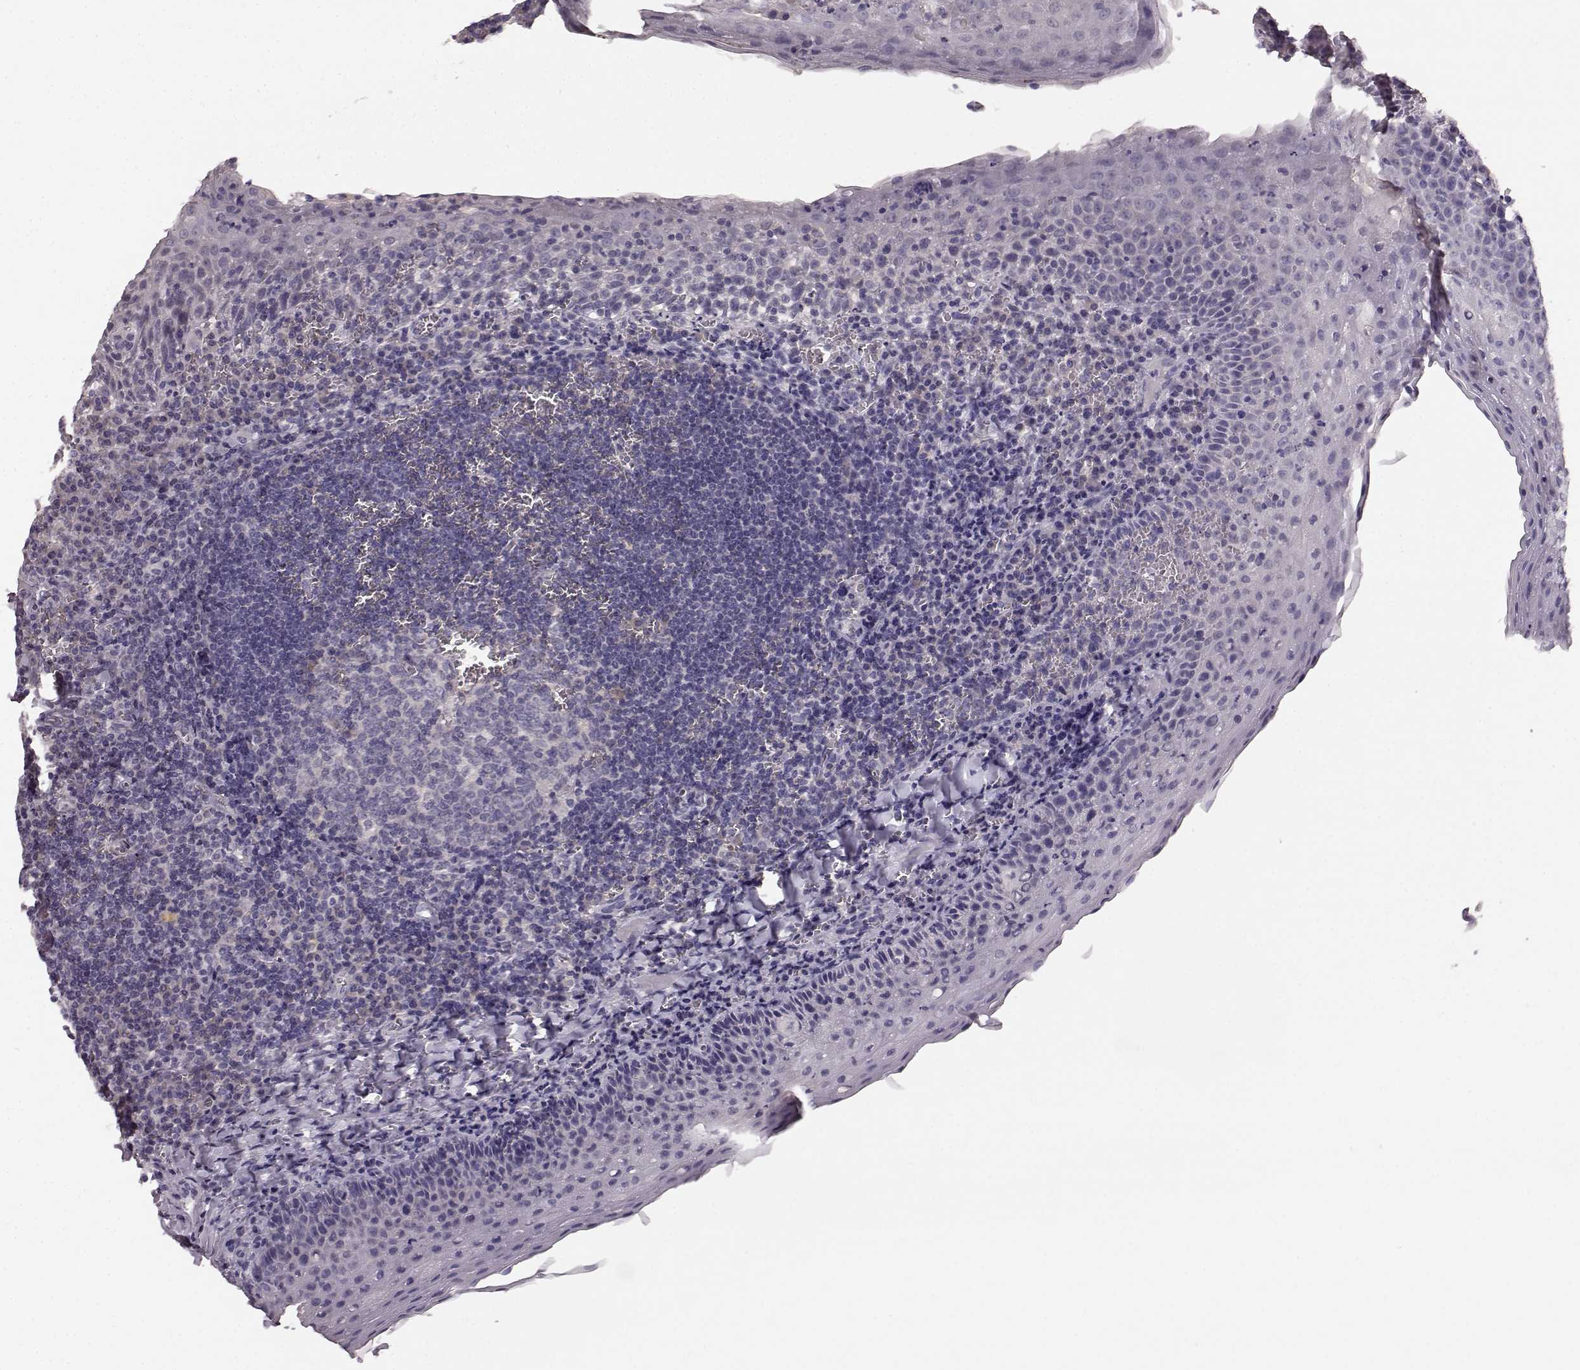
{"staining": {"intensity": "negative", "quantity": "none", "location": "none"}, "tissue": "tonsil", "cell_type": "Germinal center cells", "image_type": "normal", "snomed": [{"axis": "morphology", "description": "Normal tissue, NOS"}, {"axis": "morphology", "description": "Inflammation, NOS"}, {"axis": "topography", "description": "Tonsil"}], "caption": "Protein analysis of benign tonsil reveals no significant expression in germinal center cells.", "gene": "BFSP2", "patient": {"sex": "female", "age": 31}}